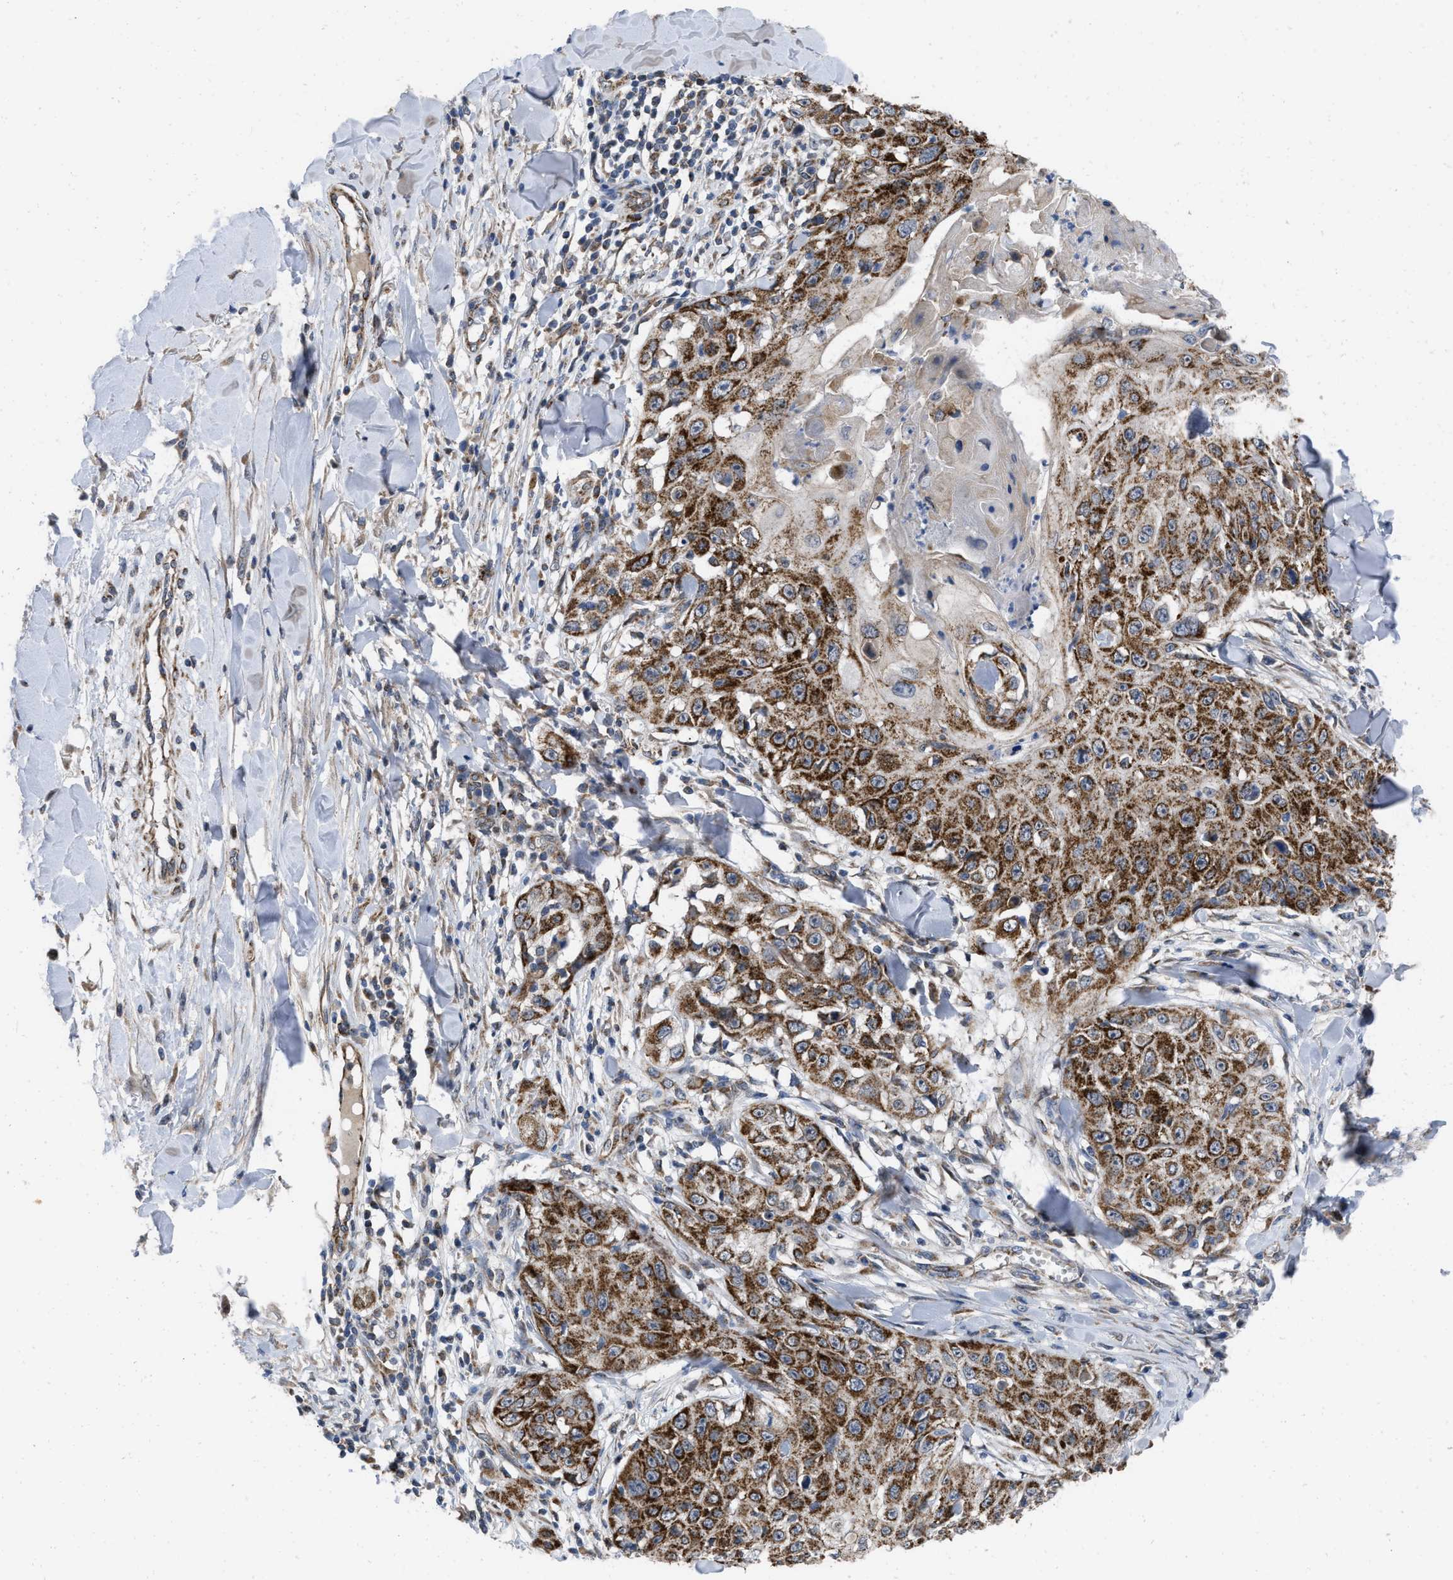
{"staining": {"intensity": "strong", "quantity": ">75%", "location": "cytoplasmic/membranous"}, "tissue": "skin cancer", "cell_type": "Tumor cells", "image_type": "cancer", "snomed": [{"axis": "morphology", "description": "Squamous cell carcinoma, NOS"}, {"axis": "topography", "description": "Skin"}], "caption": "Immunohistochemical staining of human skin squamous cell carcinoma demonstrates high levels of strong cytoplasmic/membranous staining in approximately >75% of tumor cells. (brown staining indicates protein expression, while blue staining denotes nuclei).", "gene": "AKAP1", "patient": {"sex": "male", "age": 86}}